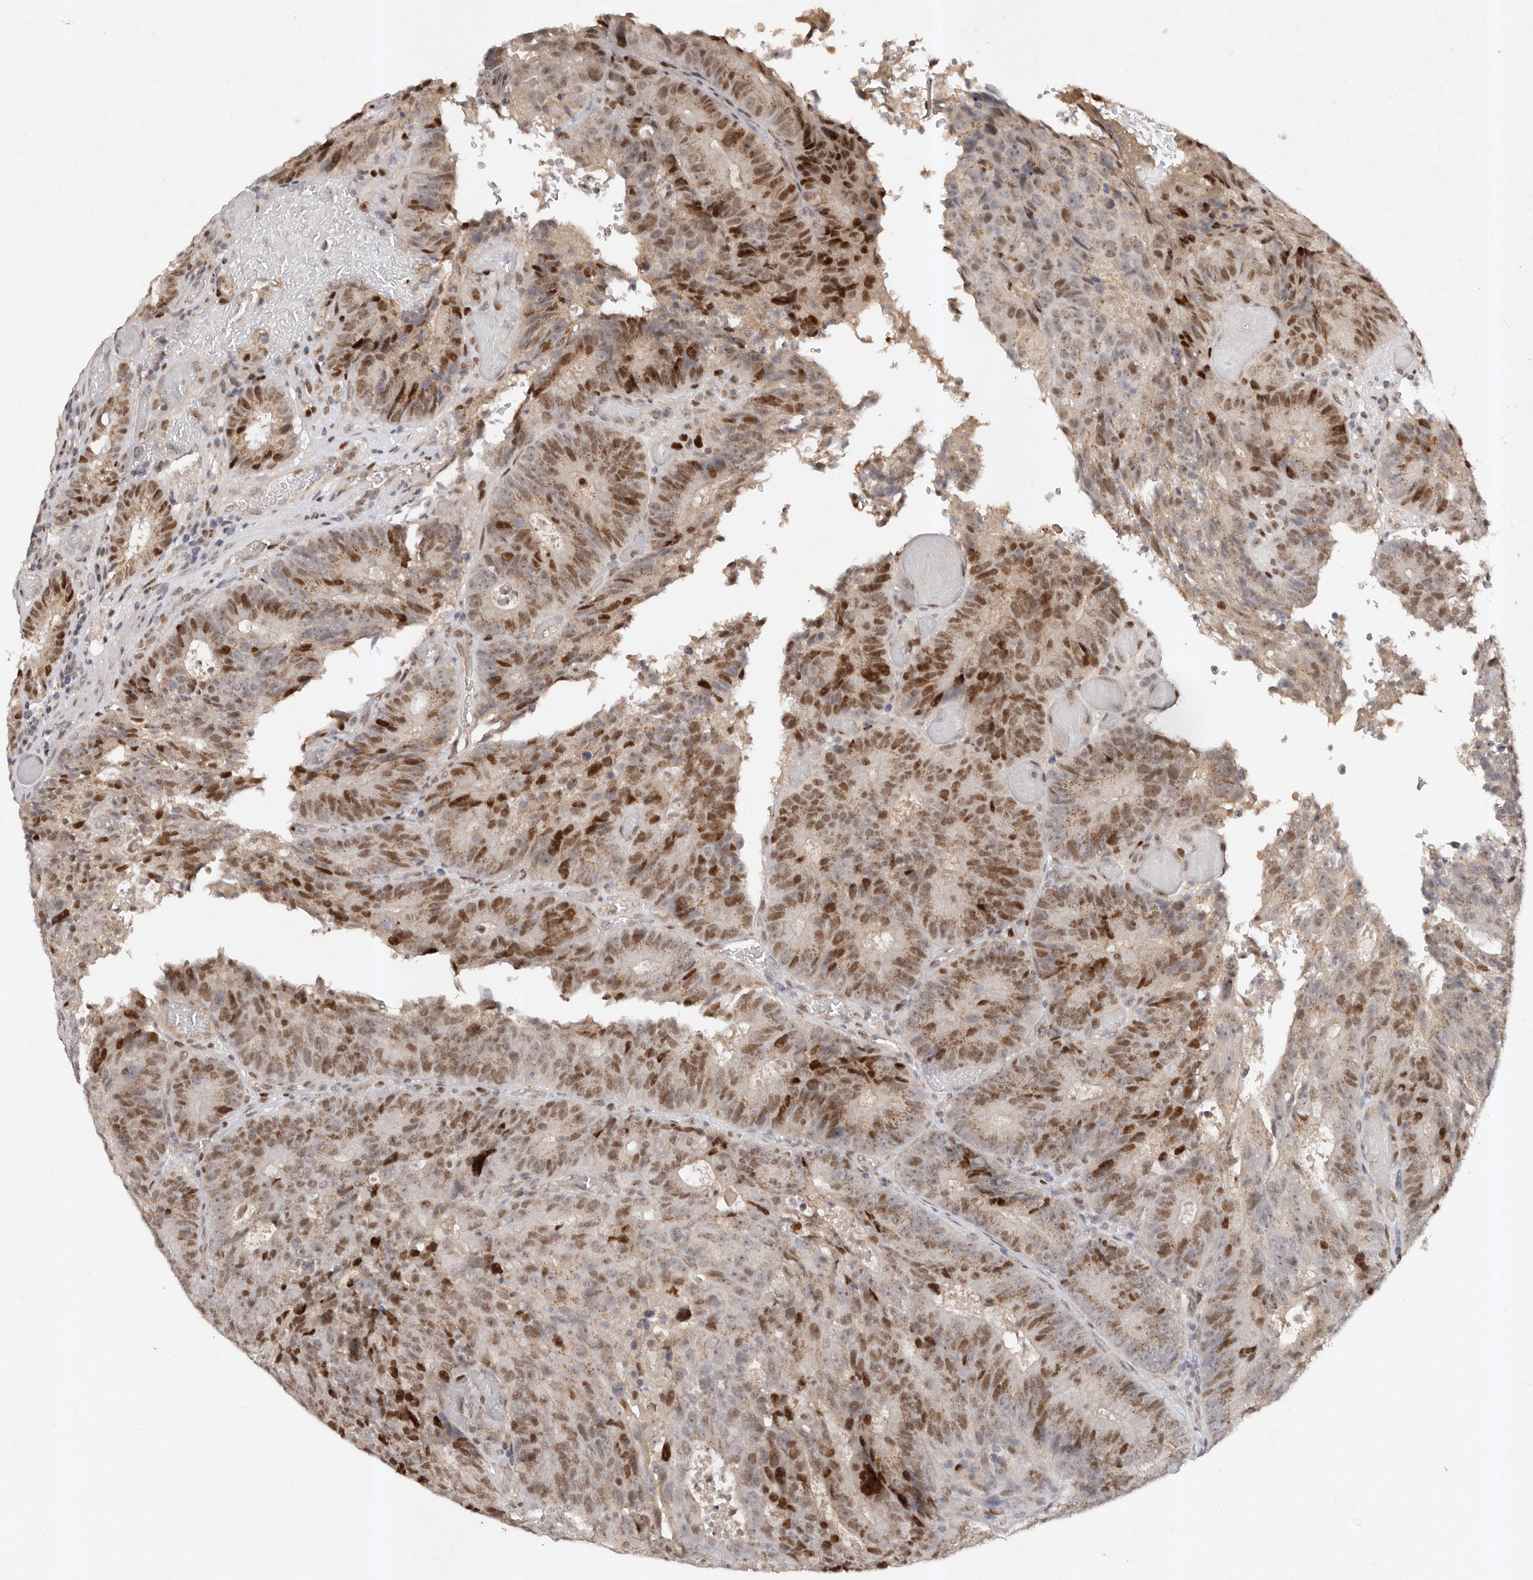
{"staining": {"intensity": "strong", "quantity": "25%-75%", "location": "nuclear"}, "tissue": "colorectal cancer", "cell_type": "Tumor cells", "image_type": "cancer", "snomed": [{"axis": "morphology", "description": "Adenocarcinoma, NOS"}, {"axis": "topography", "description": "Colon"}], "caption": "About 25%-75% of tumor cells in adenocarcinoma (colorectal) exhibit strong nuclear protein positivity as visualized by brown immunohistochemical staining.", "gene": "KLF7", "patient": {"sex": "male", "age": 87}}